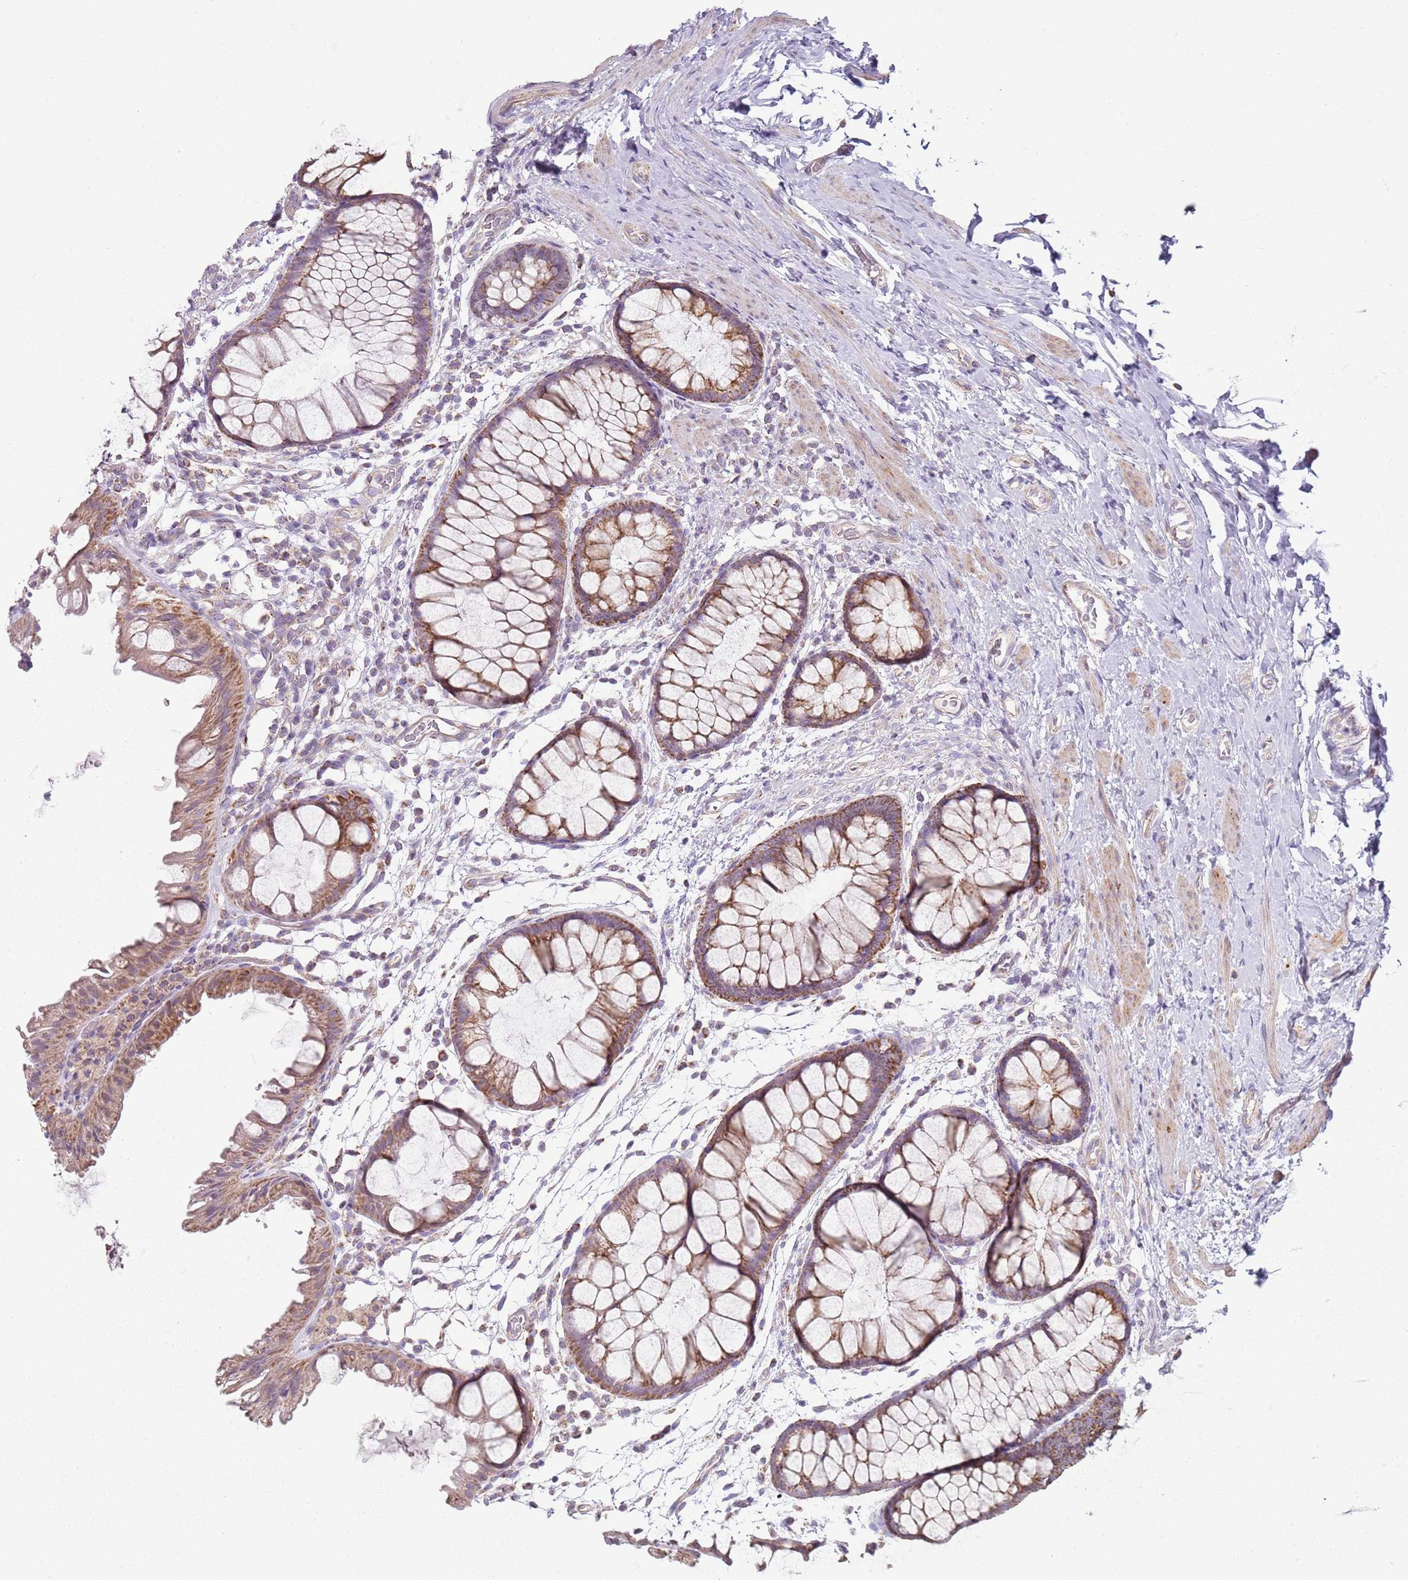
{"staining": {"intensity": "weak", "quantity": ">75%", "location": "cytoplasmic/membranous"}, "tissue": "colon", "cell_type": "Endothelial cells", "image_type": "normal", "snomed": [{"axis": "morphology", "description": "Normal tissue, NOS"}, {"axis": "topography", "description": "Colon"}], "caption": "IHC micrograph of normal colon: human colon stained using IHC demonstrates low levels of weak protein expression localized specifically in the cytoplasmic/membranous of endothelial cells, appearing as a cytoplasmic/membranous brown color.", "gene": "GAS8", "patient": {"sex": "female", "age": 62}}